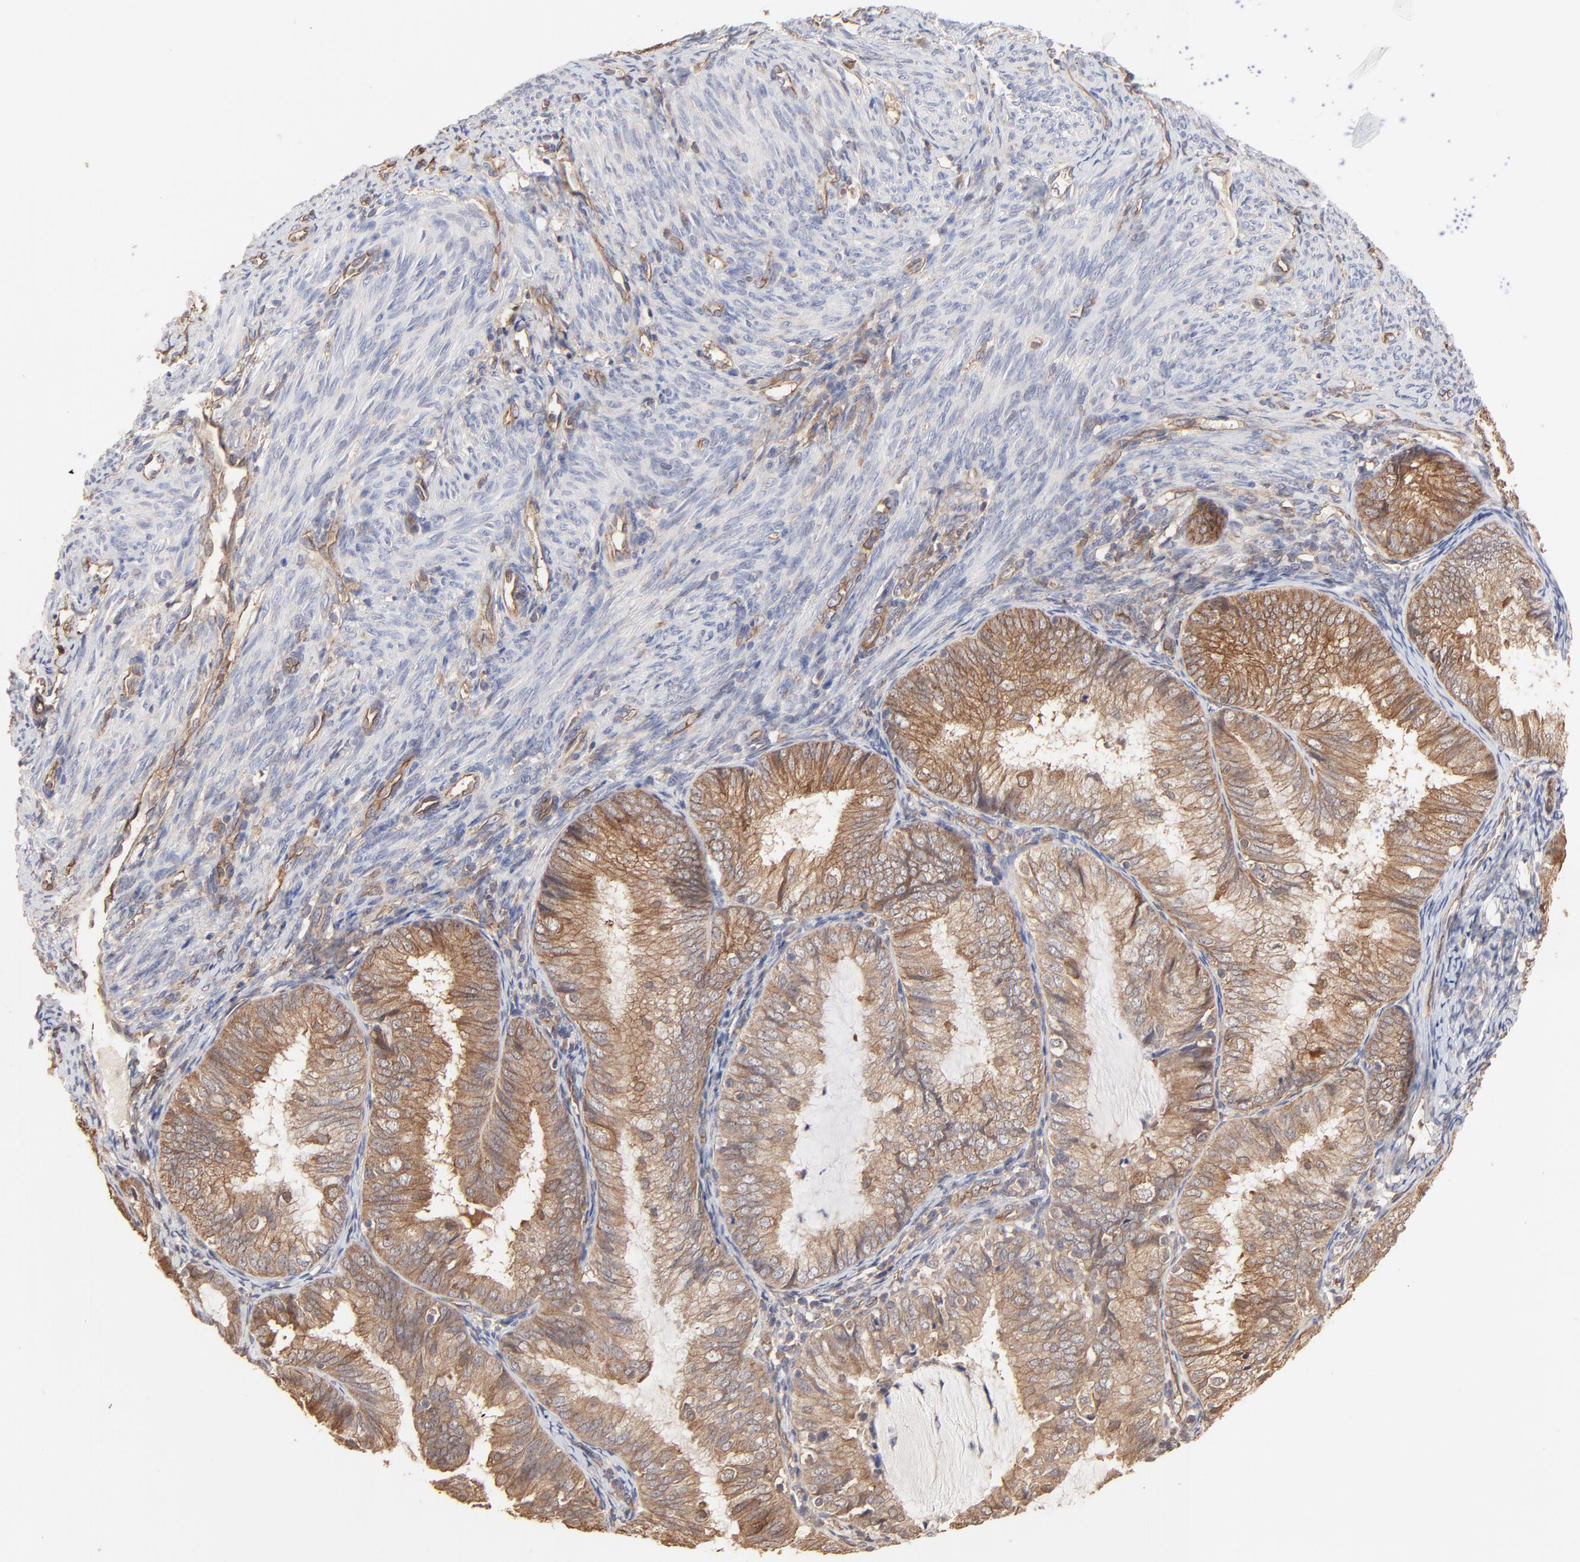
{"staining": {"intensity": "moderate", "quantity": "25%-75%", "location": "cytoplasmic/membranous"}, "tissue": "endometrial cancer", "cell_type": "Tumor cells", "image_type": "cancer", "snomed": [{"axis": "morphology", "description": "Adenocarcinoma, NOS"}, {"axis": "topography", "description": "Endometrium"}], "caption": "IHC micrograph of human endometrial cancer (adenocarcinoma) stained for a protein (brown), which demonstrates medium levels of moderate cytoplasmic/membranous positivity in about 25%-75% of tumor cells.", "gene": "ARMT1", "patient": {"sex": "female", "age": 66}}